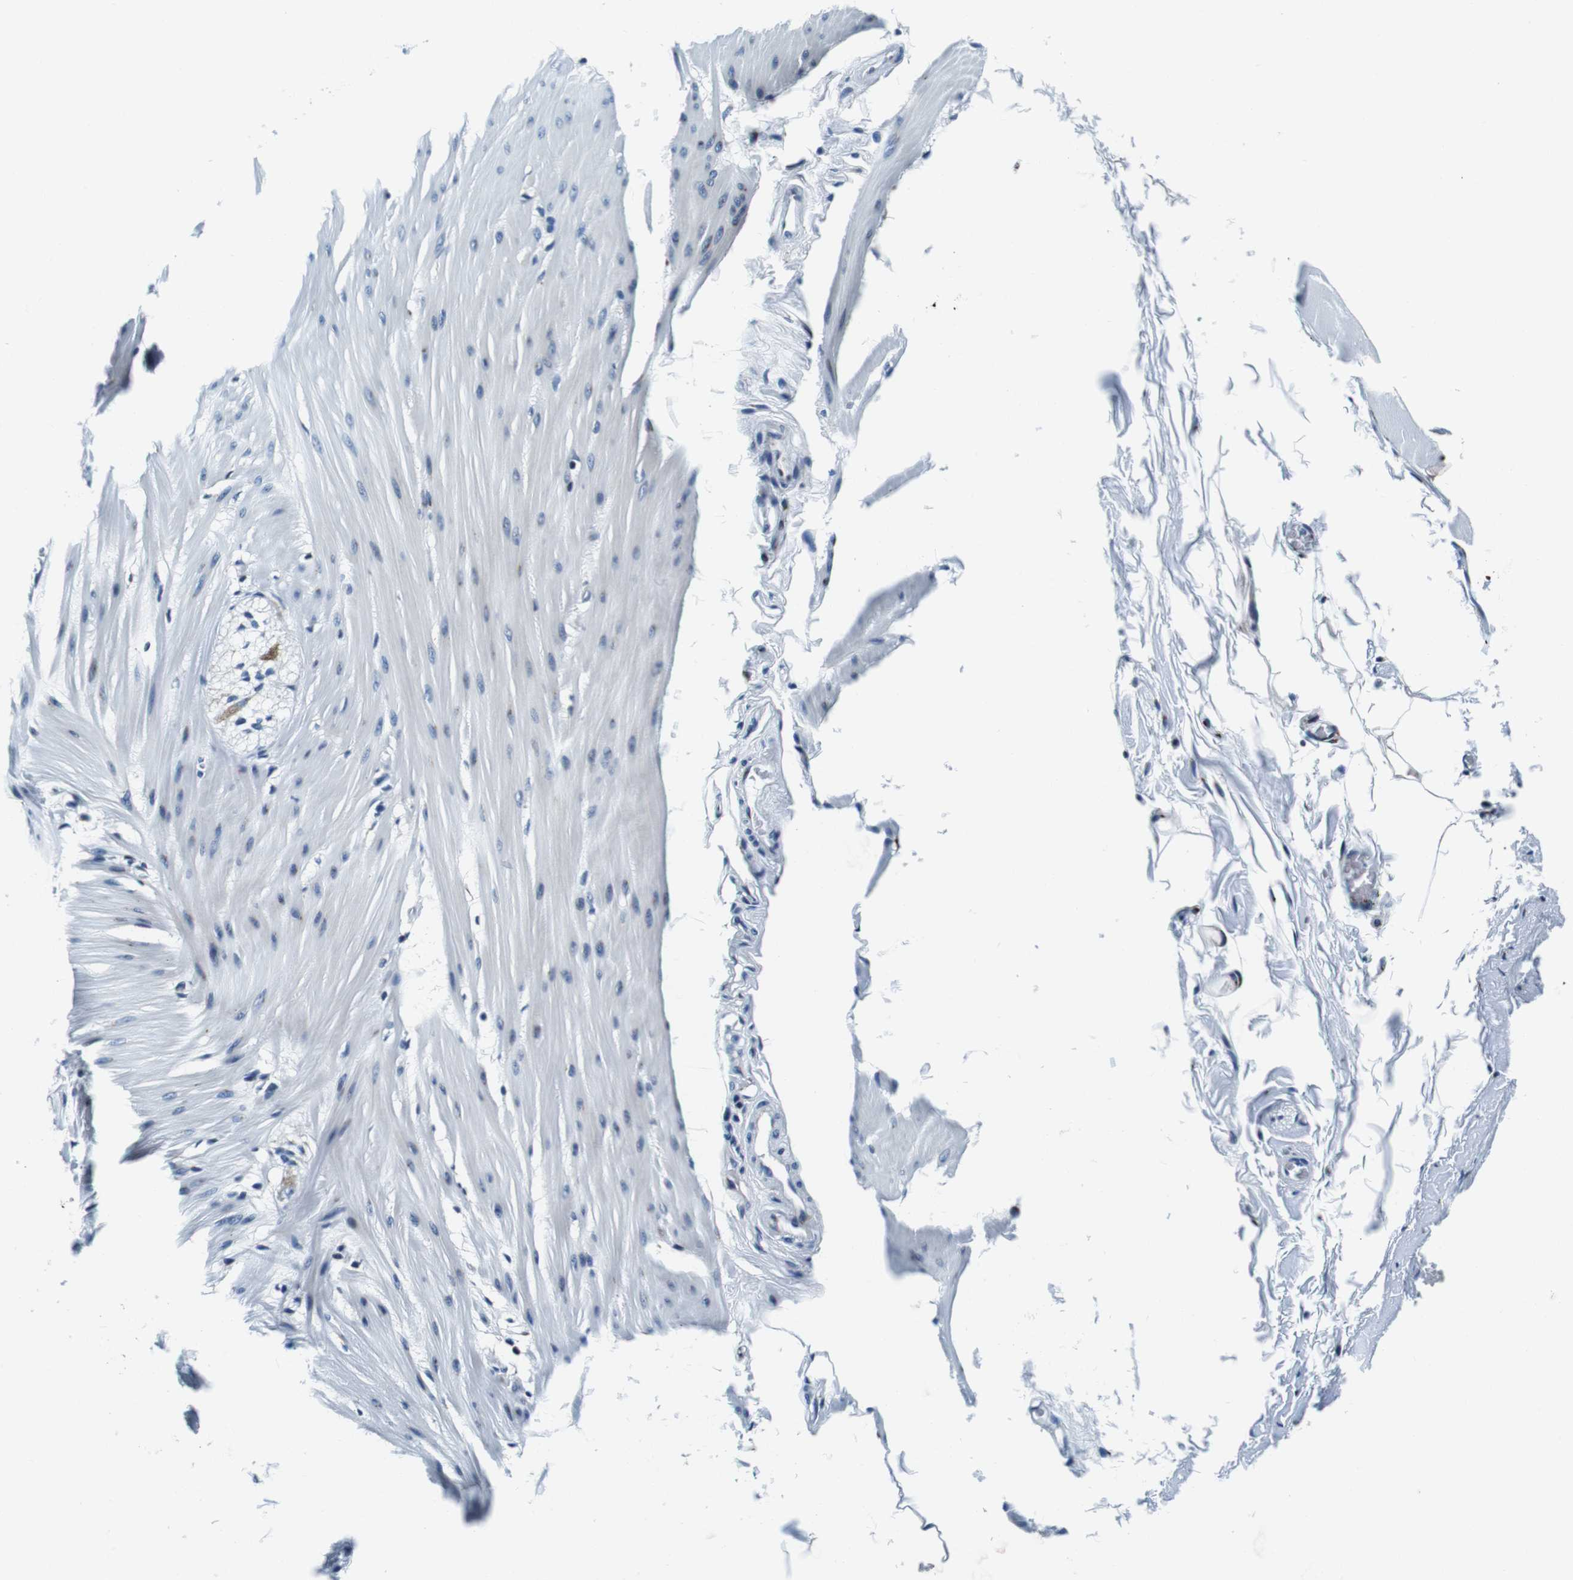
{"staining": {"intensity": "moderate", "quantity": "<25%", "location": "cytoplasmic/membranous"}, "tissue": "smooth muscle", "cell_type": "Smooth muscle cells", "image_type": "normal", "snomed": [{"axis": "morphology", "description": "Normal tissue, NOS"}, {"axis": "topography", "description": "Smooth muscle"}, {"axis": "topography", "description": "Colon"}], "caption": "Immunohistochemical staining of normal human smooth muscle demonstrates <25% levels of moderate cytoplasmic/membranous protein expression in about <25% of smooth muscle cells.", "gene": "FAR2", "patient": {"sex": "male", "age": 67}}